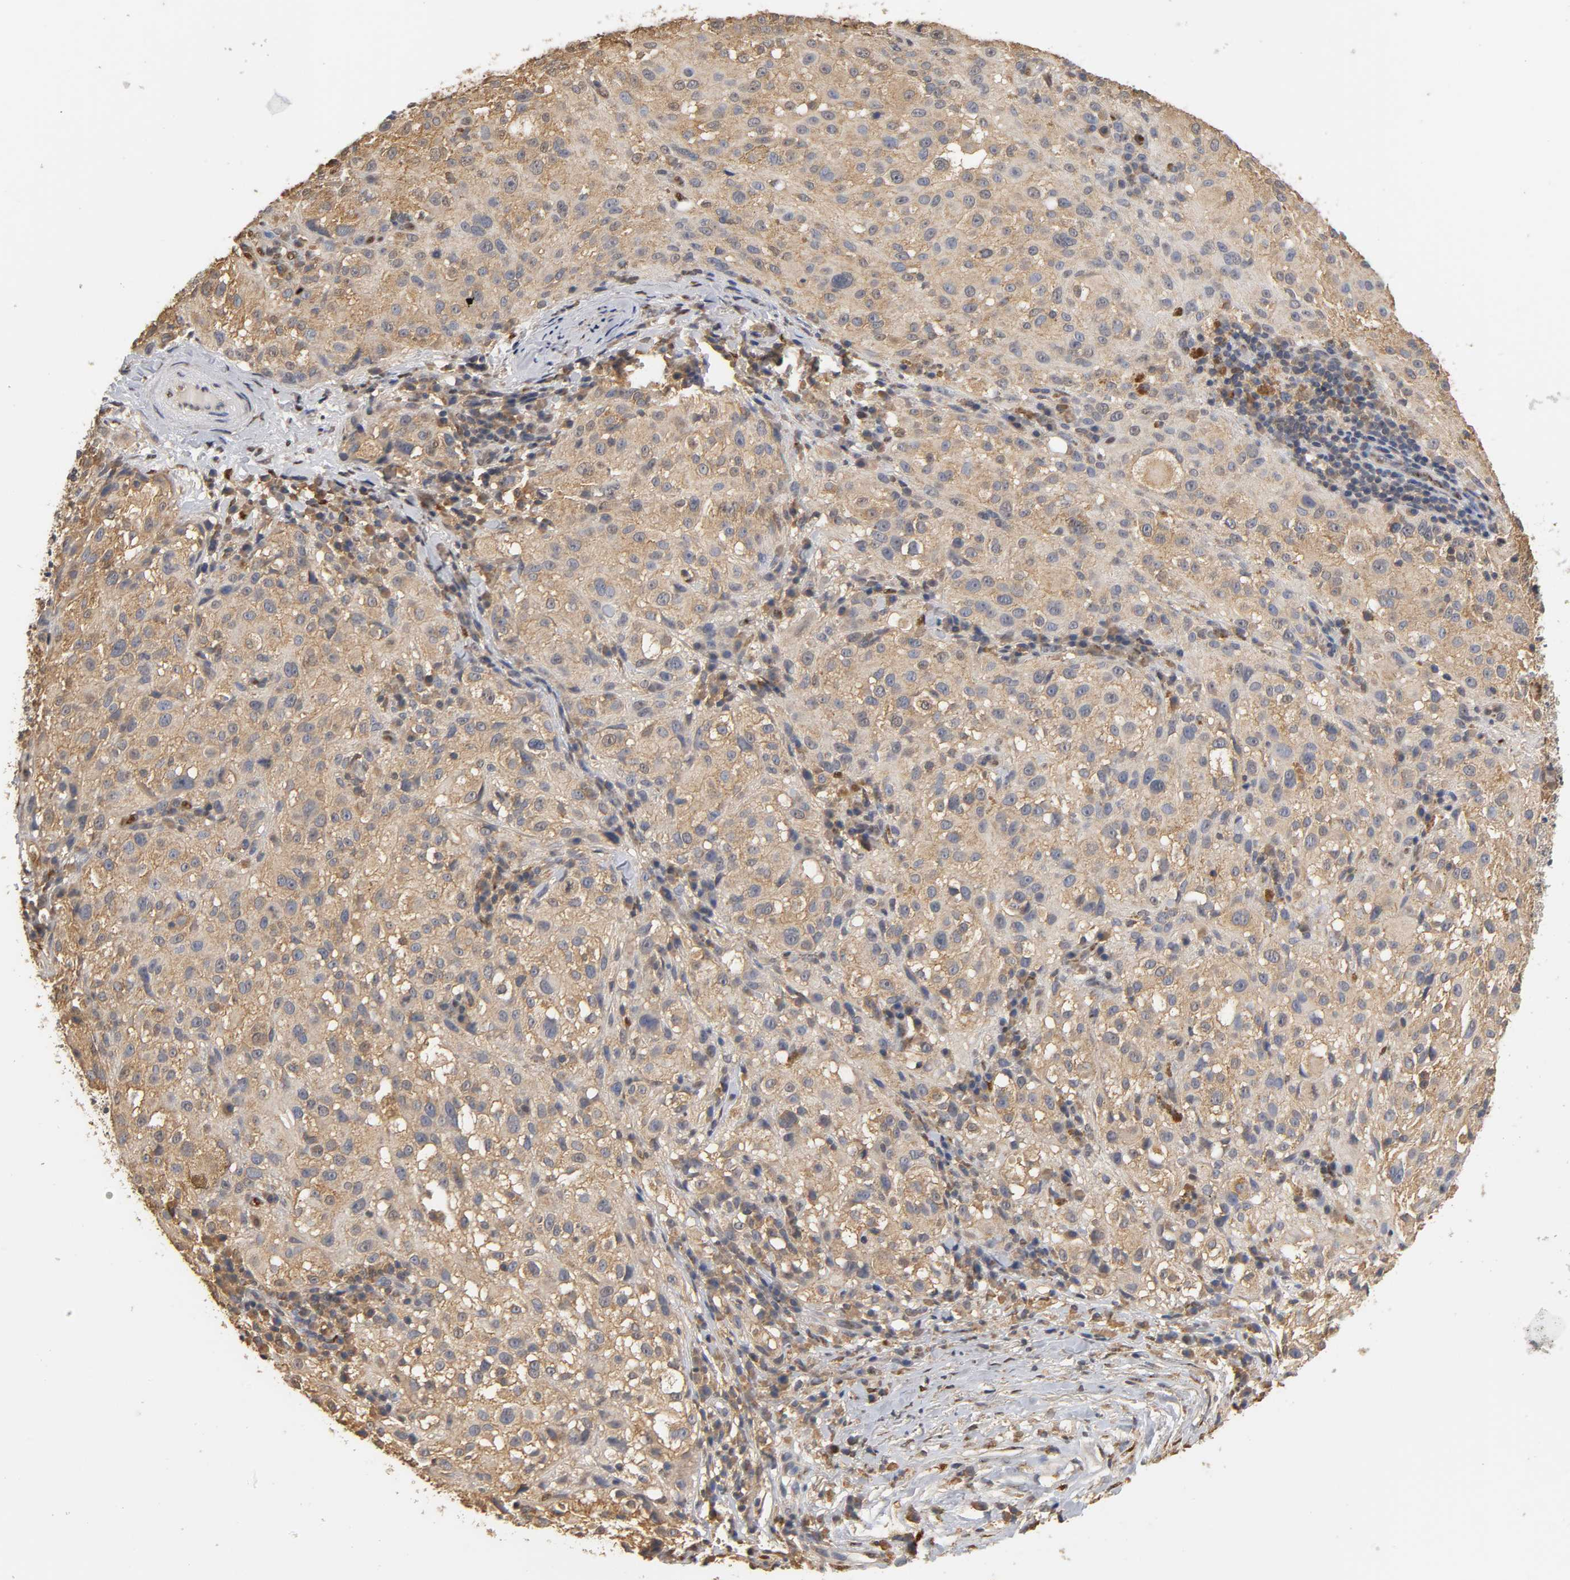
{"staining": {"intensity": "moderate", "quantity": "25%-75%", "location": "cytoplasmic/membranous"}, "tissue": "melanoma", "cell_type": "Tumor cells", "image_type": "cancer", "snomed": [{"axis": "morphology", "description": "Necrosis, NOS"}, {"axis": "morphology", "description": "Malignant melanoma, NOS"}, {"axis": "topography", "description": "Skin"}], "caption": "Approximately 25%-75% of tumor cells in malignant melanoma demonstrate moderate cytoplasmic/membranous protein staining as visualized by brown immunohistochemical staining.", "gene": "PKN1", "patient": {"sex": "female", "age": 87}}